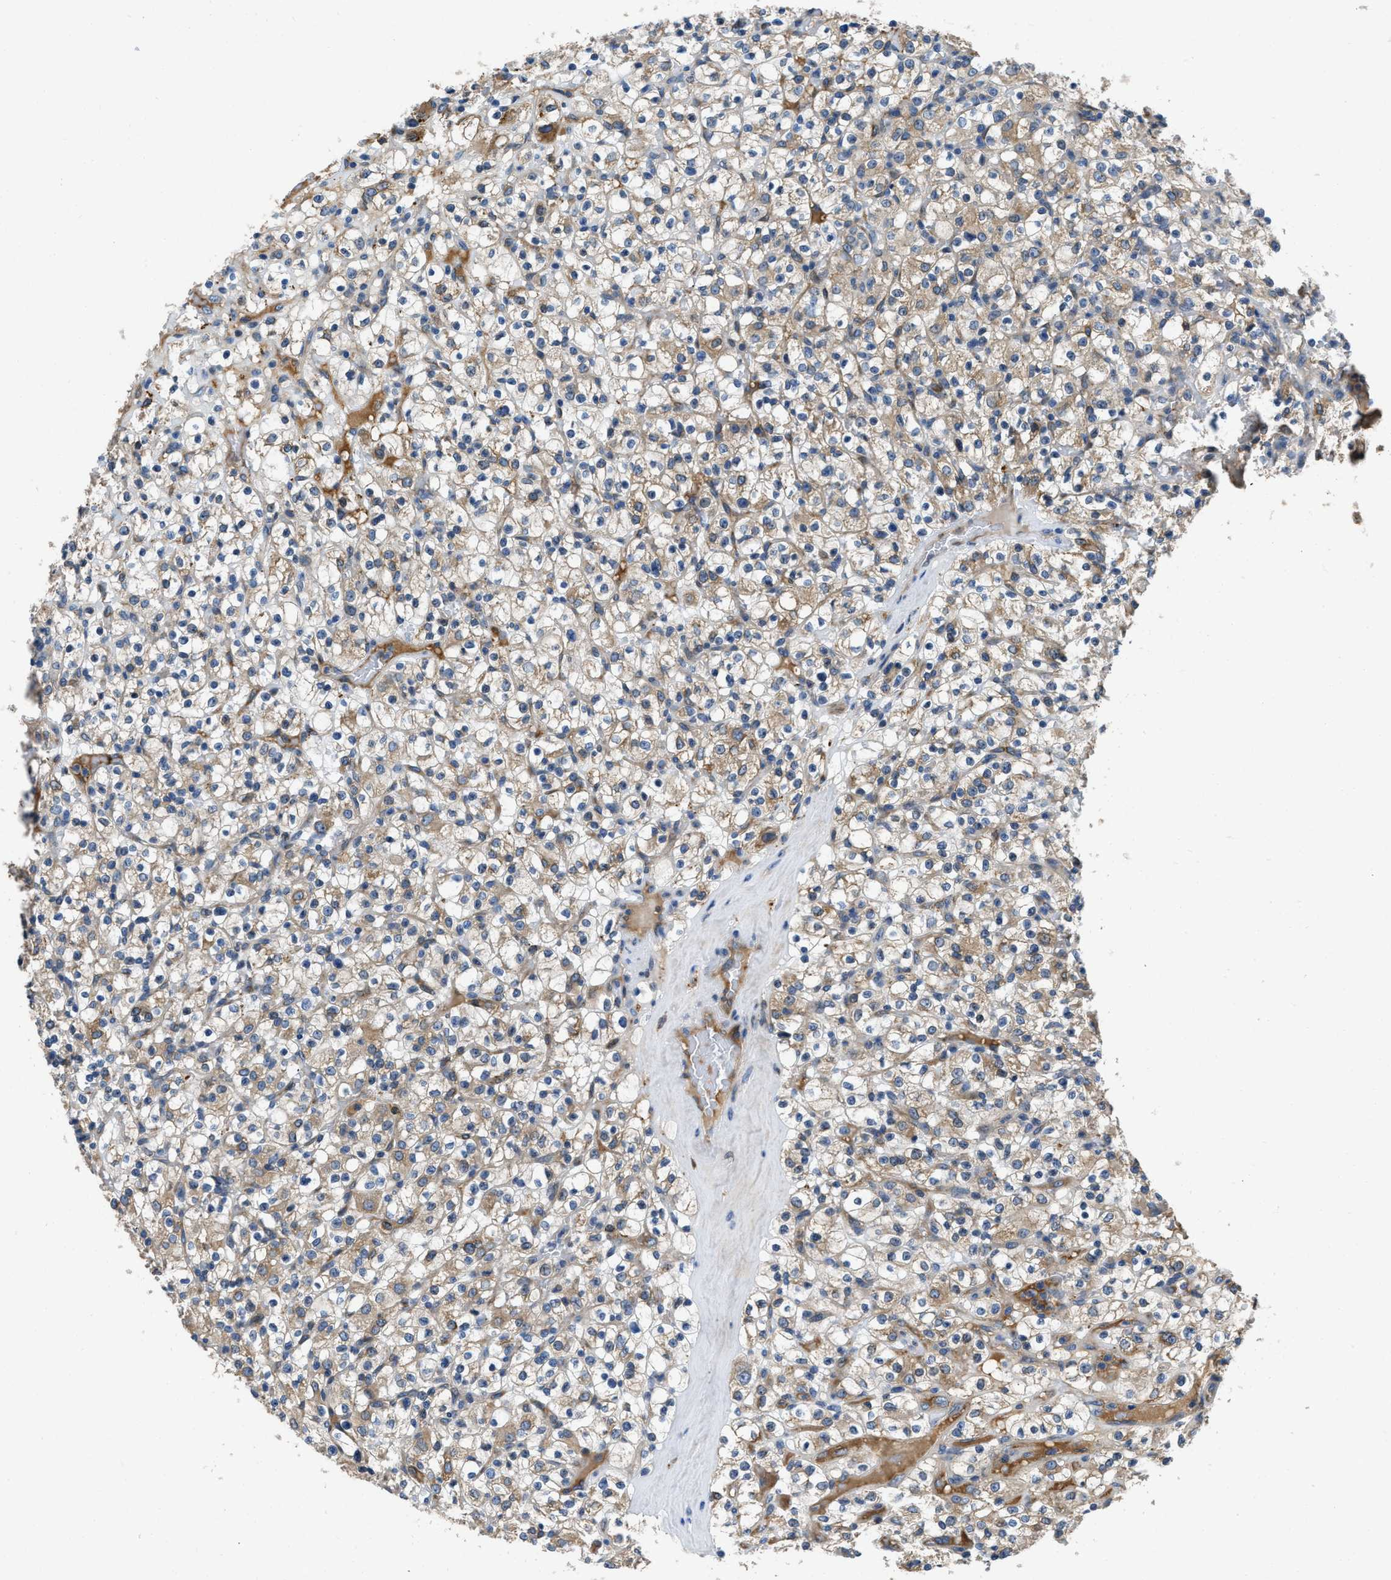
{"staining": {"intensity": "moderate", "quantity": ">75%", "location": "cytoplasmic/membranous"}, "tissue": "renal cancer", "cell_type": "Tumor cells", "image_type": "cancer", "snomed": [{"axis": "morphology", "description": "Normal tissue, NOS"}, {"axis": "morphology", "description": "Adenocarcinoma, NOS"}, {"axis": "topography", "description": "Kidney"}], "caption": "Moderate cytoplasmic/membranous staining for a protein is seen in about >75% of tumor cells of renal adenocarcinoma using IHC.", "gene": "GGCX", "patient": {"sex": "female", "age": 72}}